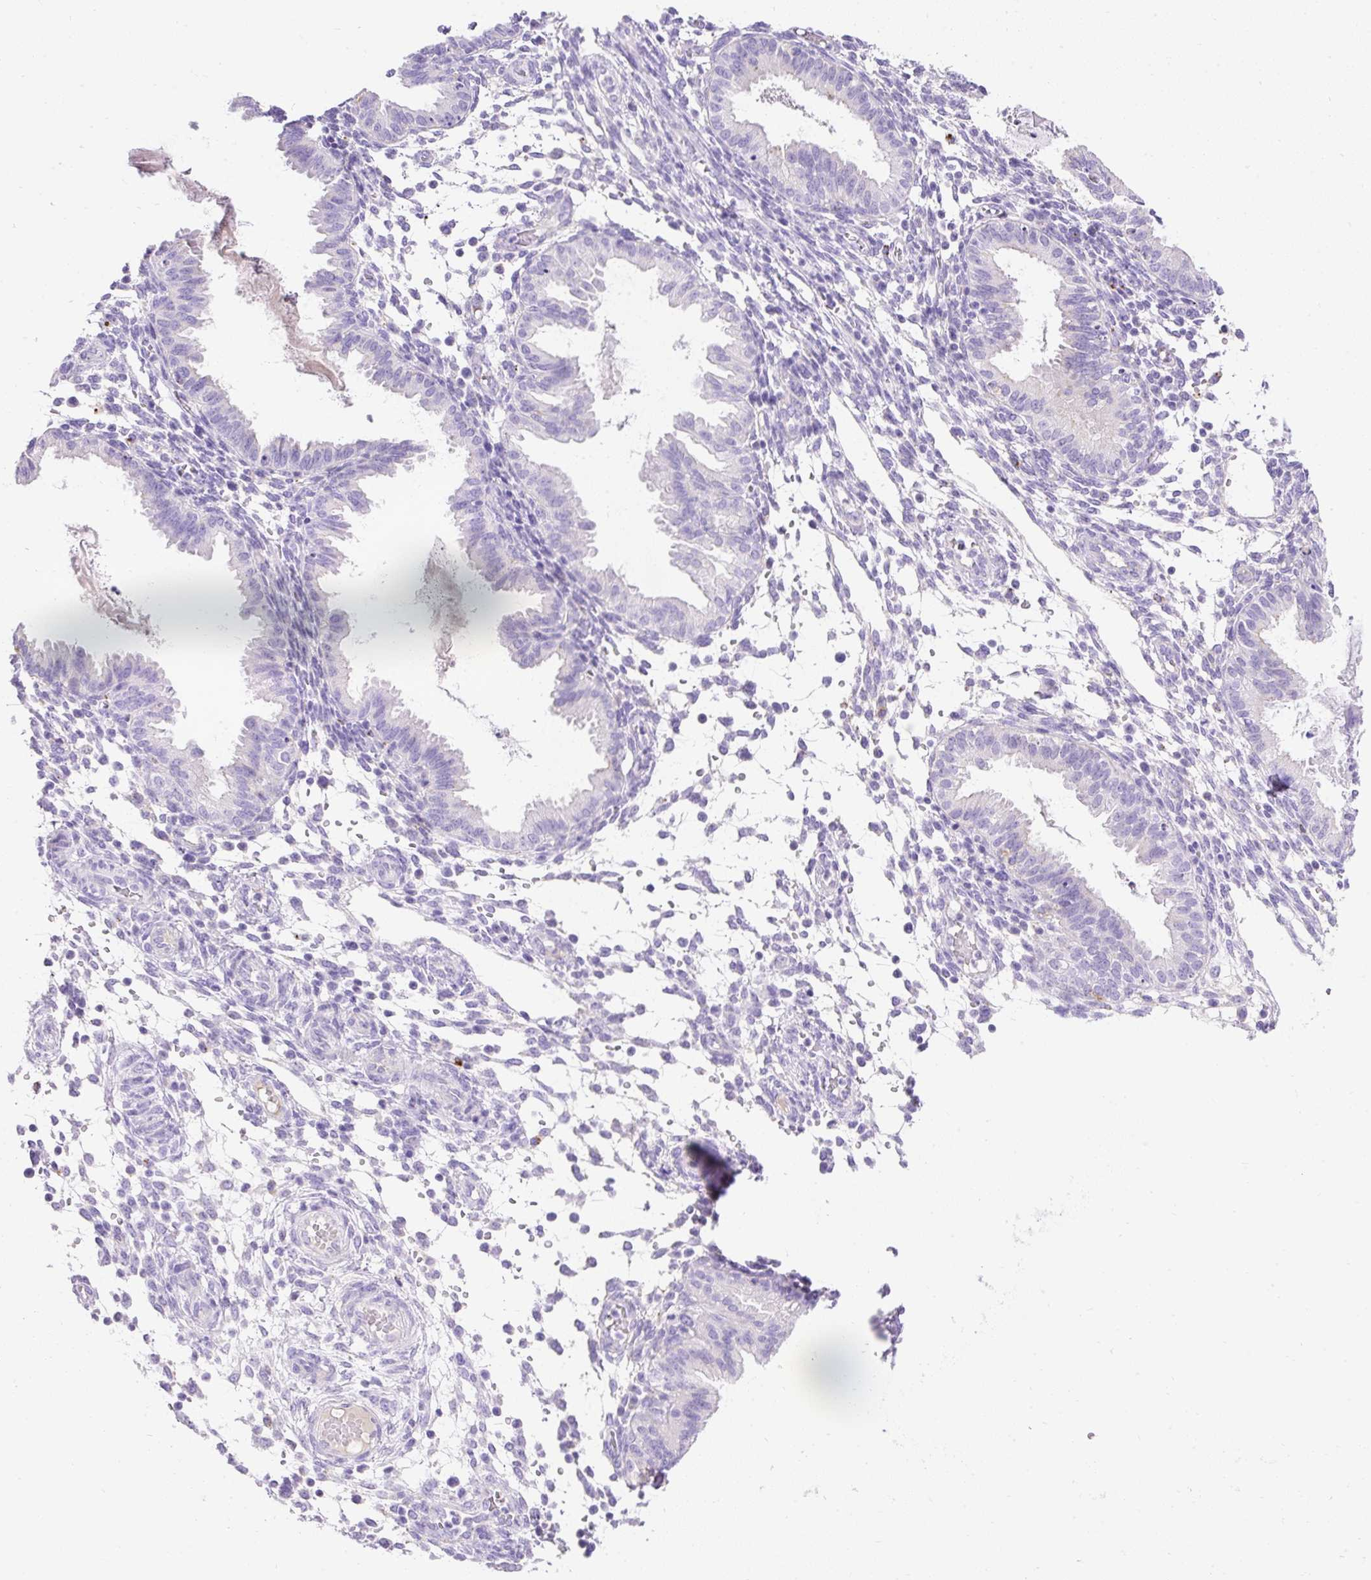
{"staining": {"intensity": "negative", "quantity": "none", "location": "none"}, "tissue": "endometrium", "cell_type": "Cells in endometrial stroma", "image_type": "normal", "snomed": [{"axis": "morphology", "description": "Normal tissue, NOS"}, {"axis": "topography", "description": "Endometrium"}], "caption": "Immunohistochemistry image of unremarkable human endometrium stained for a protein (brown), which reveals no positivity in cells in endometrial stroma.", "gene": "HEXB", "patient": {"sex": "female", "age": 33}}